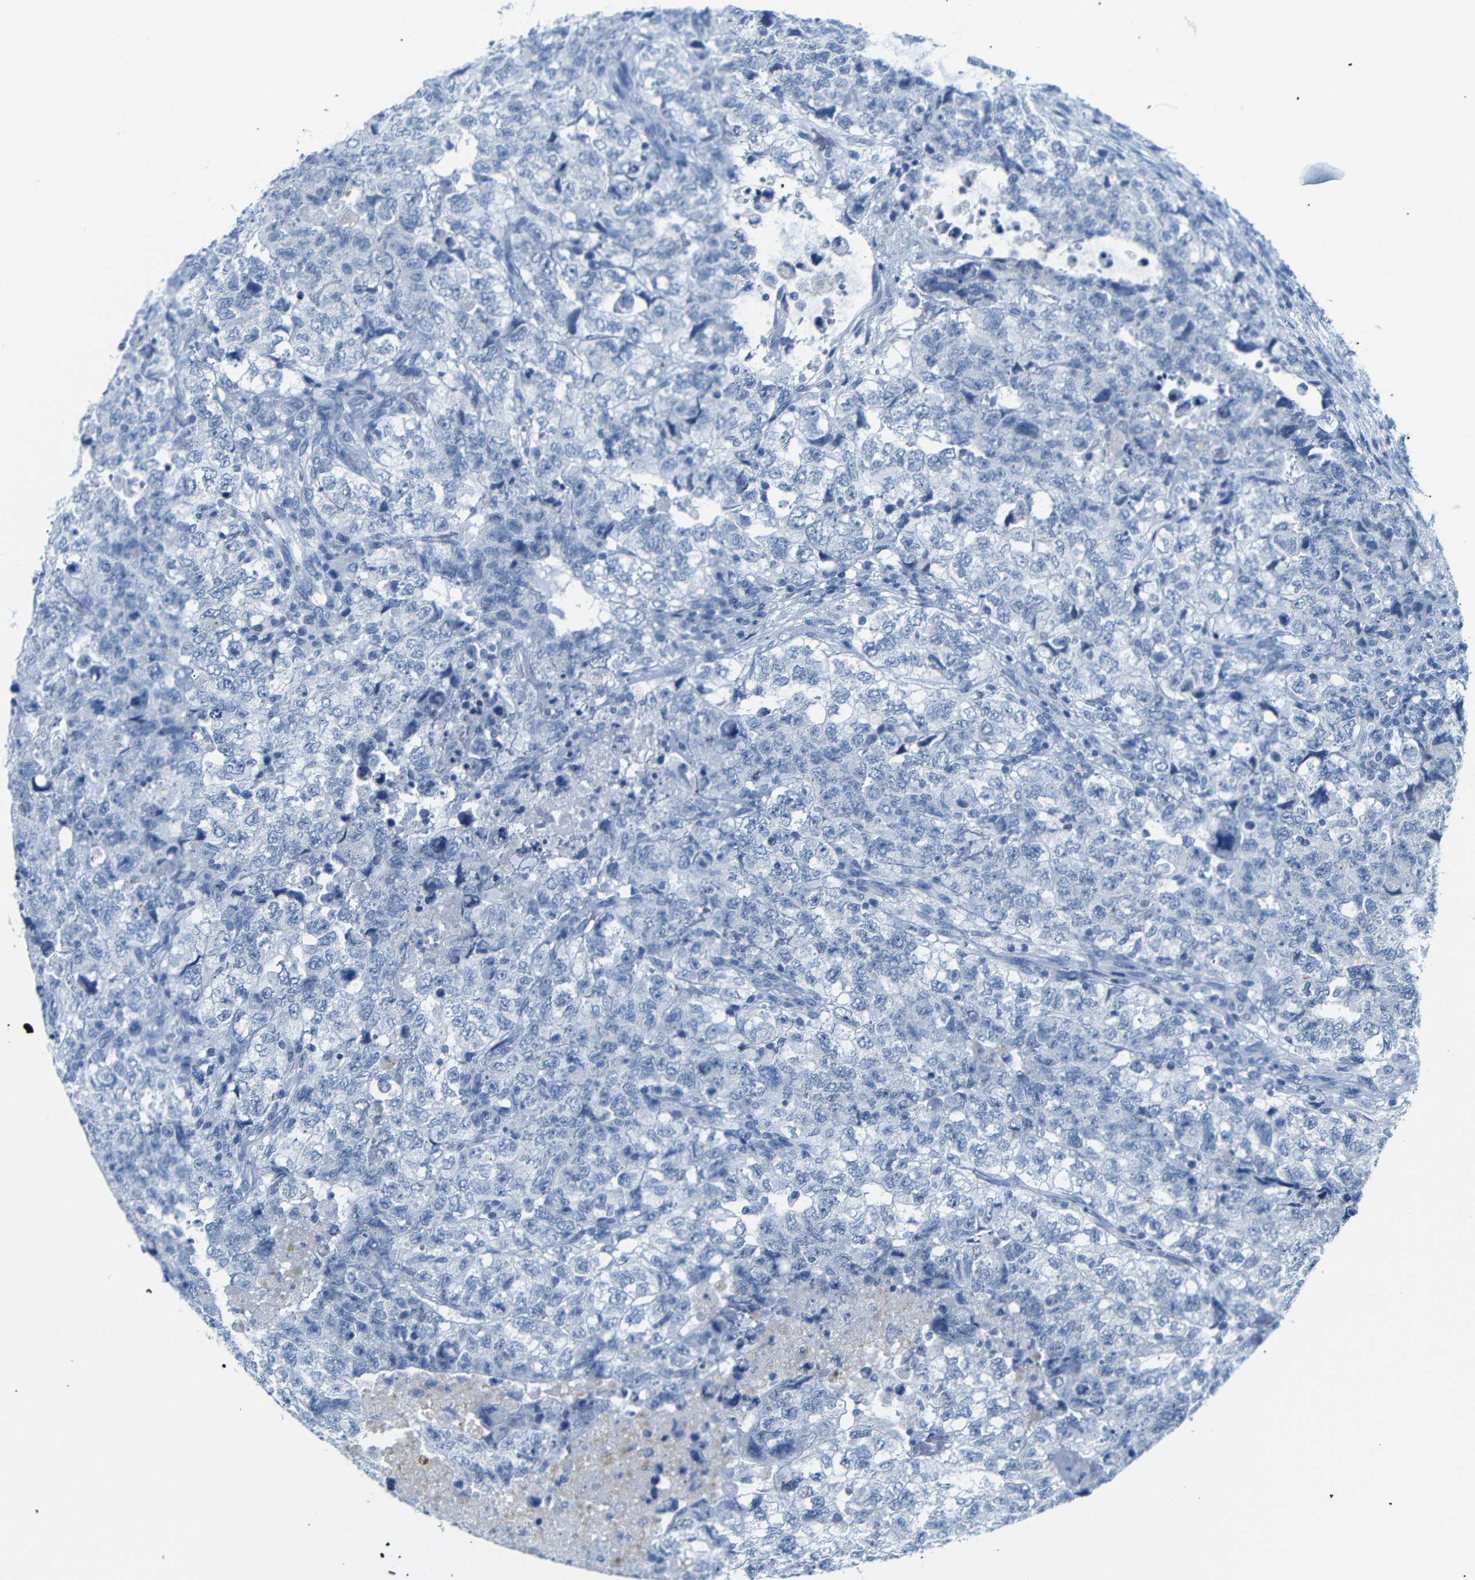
{"staining": {"intensity": "negative", "quantity": "none", "location": "none"}, "tissue": "testis cancer", "cell_type": "Tumor cells", "image_type": "cancer", "snomed": [{"axis": "morphology", "description": "Carcinoma, Embryonal, NOS"}, {"axis": "topography", "description": "Testis"}], "caption": "IHC histopathology image of neoplastic tissue: testis cancer stained with DAB reveals no significant protein expression in tumor cells. (Stains: DAB immunohistochemistry (IHC) with hematoxylin counter stain, Microscopy: brightfield microscopy at high magnification).", "gene": "DYNAP", "patient": {"sex": "male", "age": 36}}